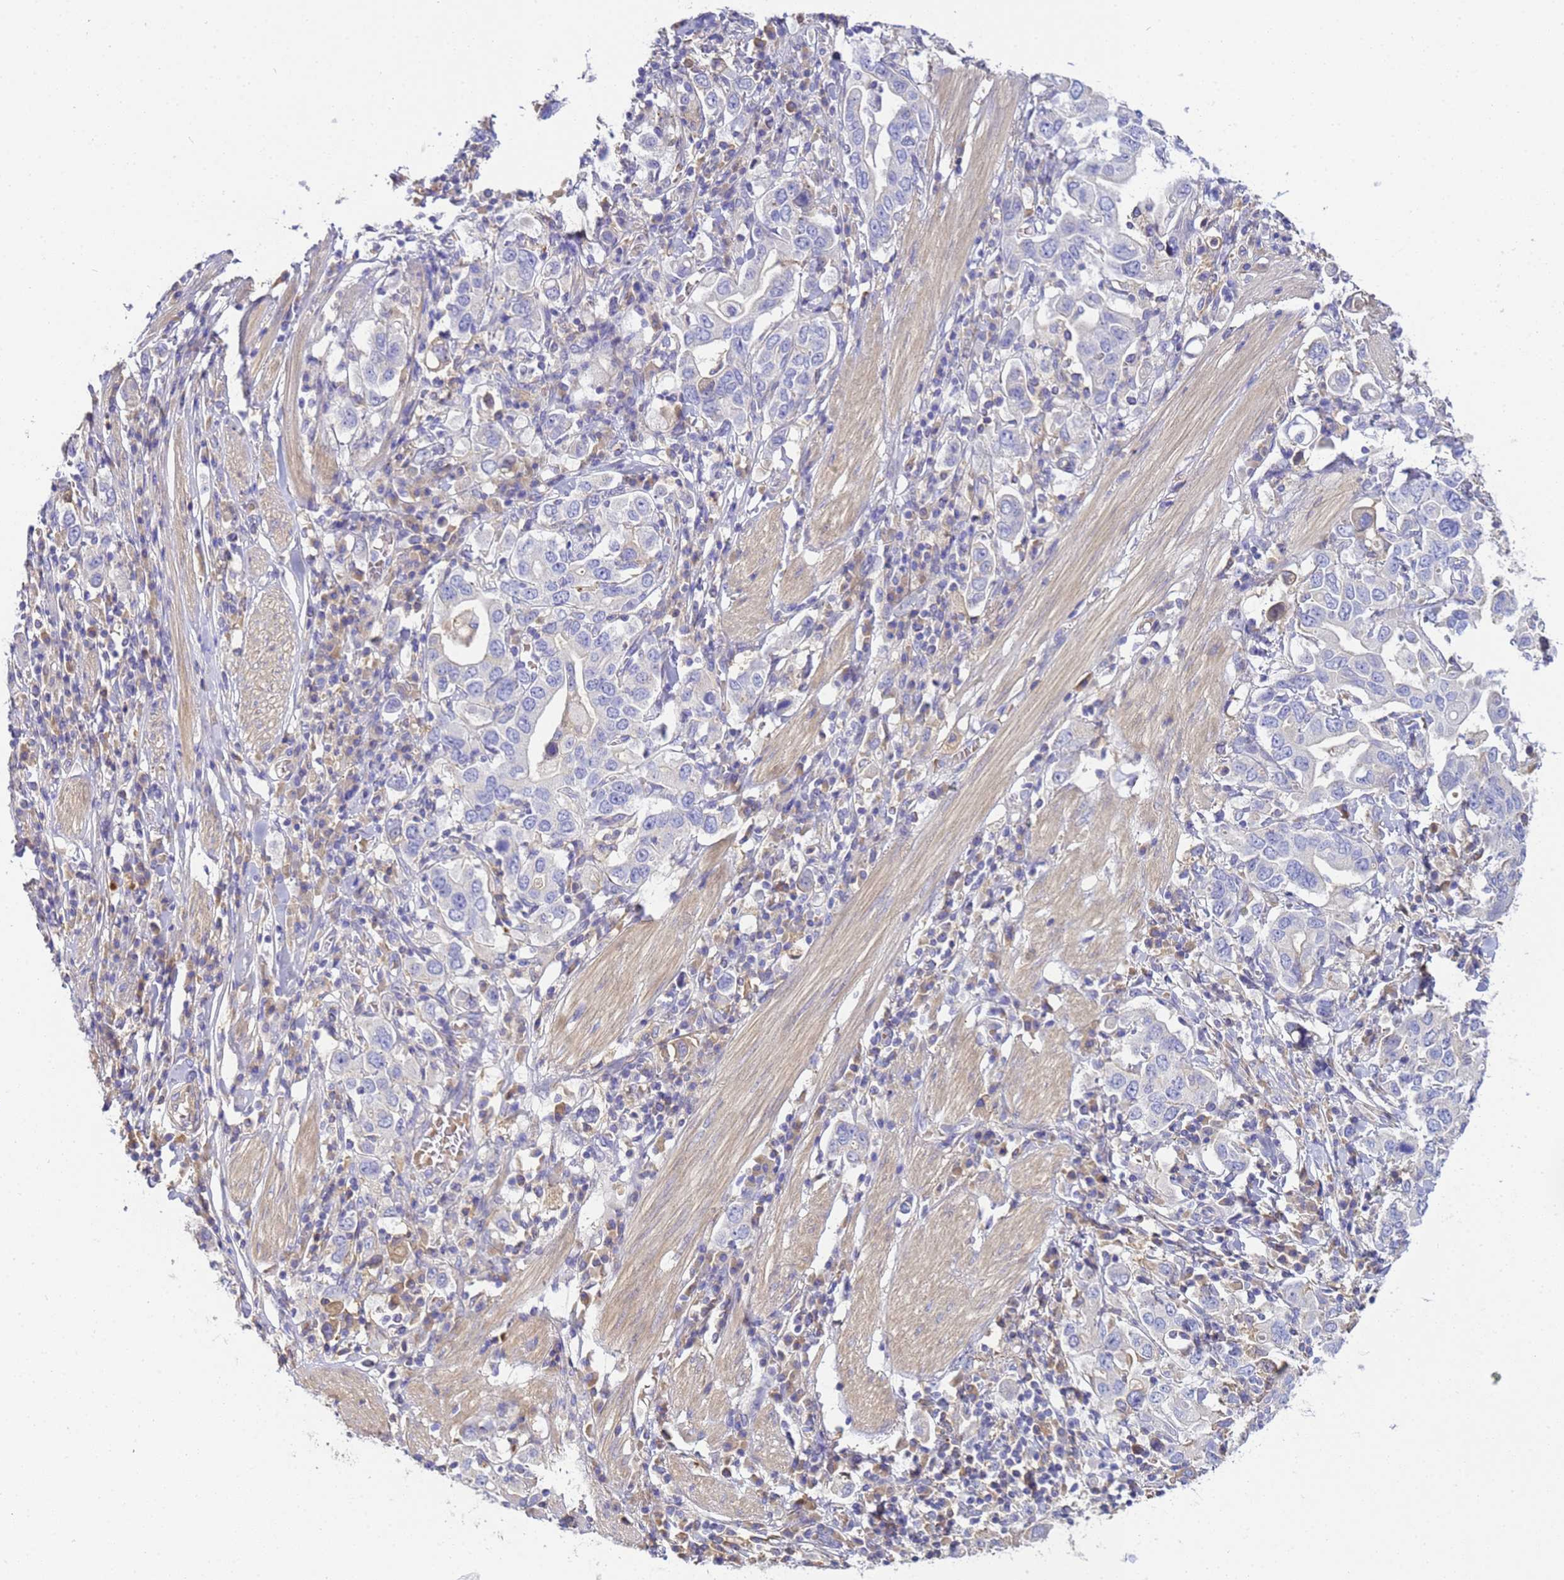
{"staining": {"intensity": "negative", "quantity": "none", "location": "none"}, "tissue": "stomach cancer", "cell_type": "Tumor cells", "image_type": "cancer", "snomed": [{"axis": "morphology", "description": "Adenocarcinoma, NOS"}, {"axis": "topography", "description": "Stomach, upper"}], "caption": "The histopathology image reveals no staining of tumor cells in stomach adenocarcinoma.", "gene": "TBCD", "patient": {"sex": "male", "age": 62}}